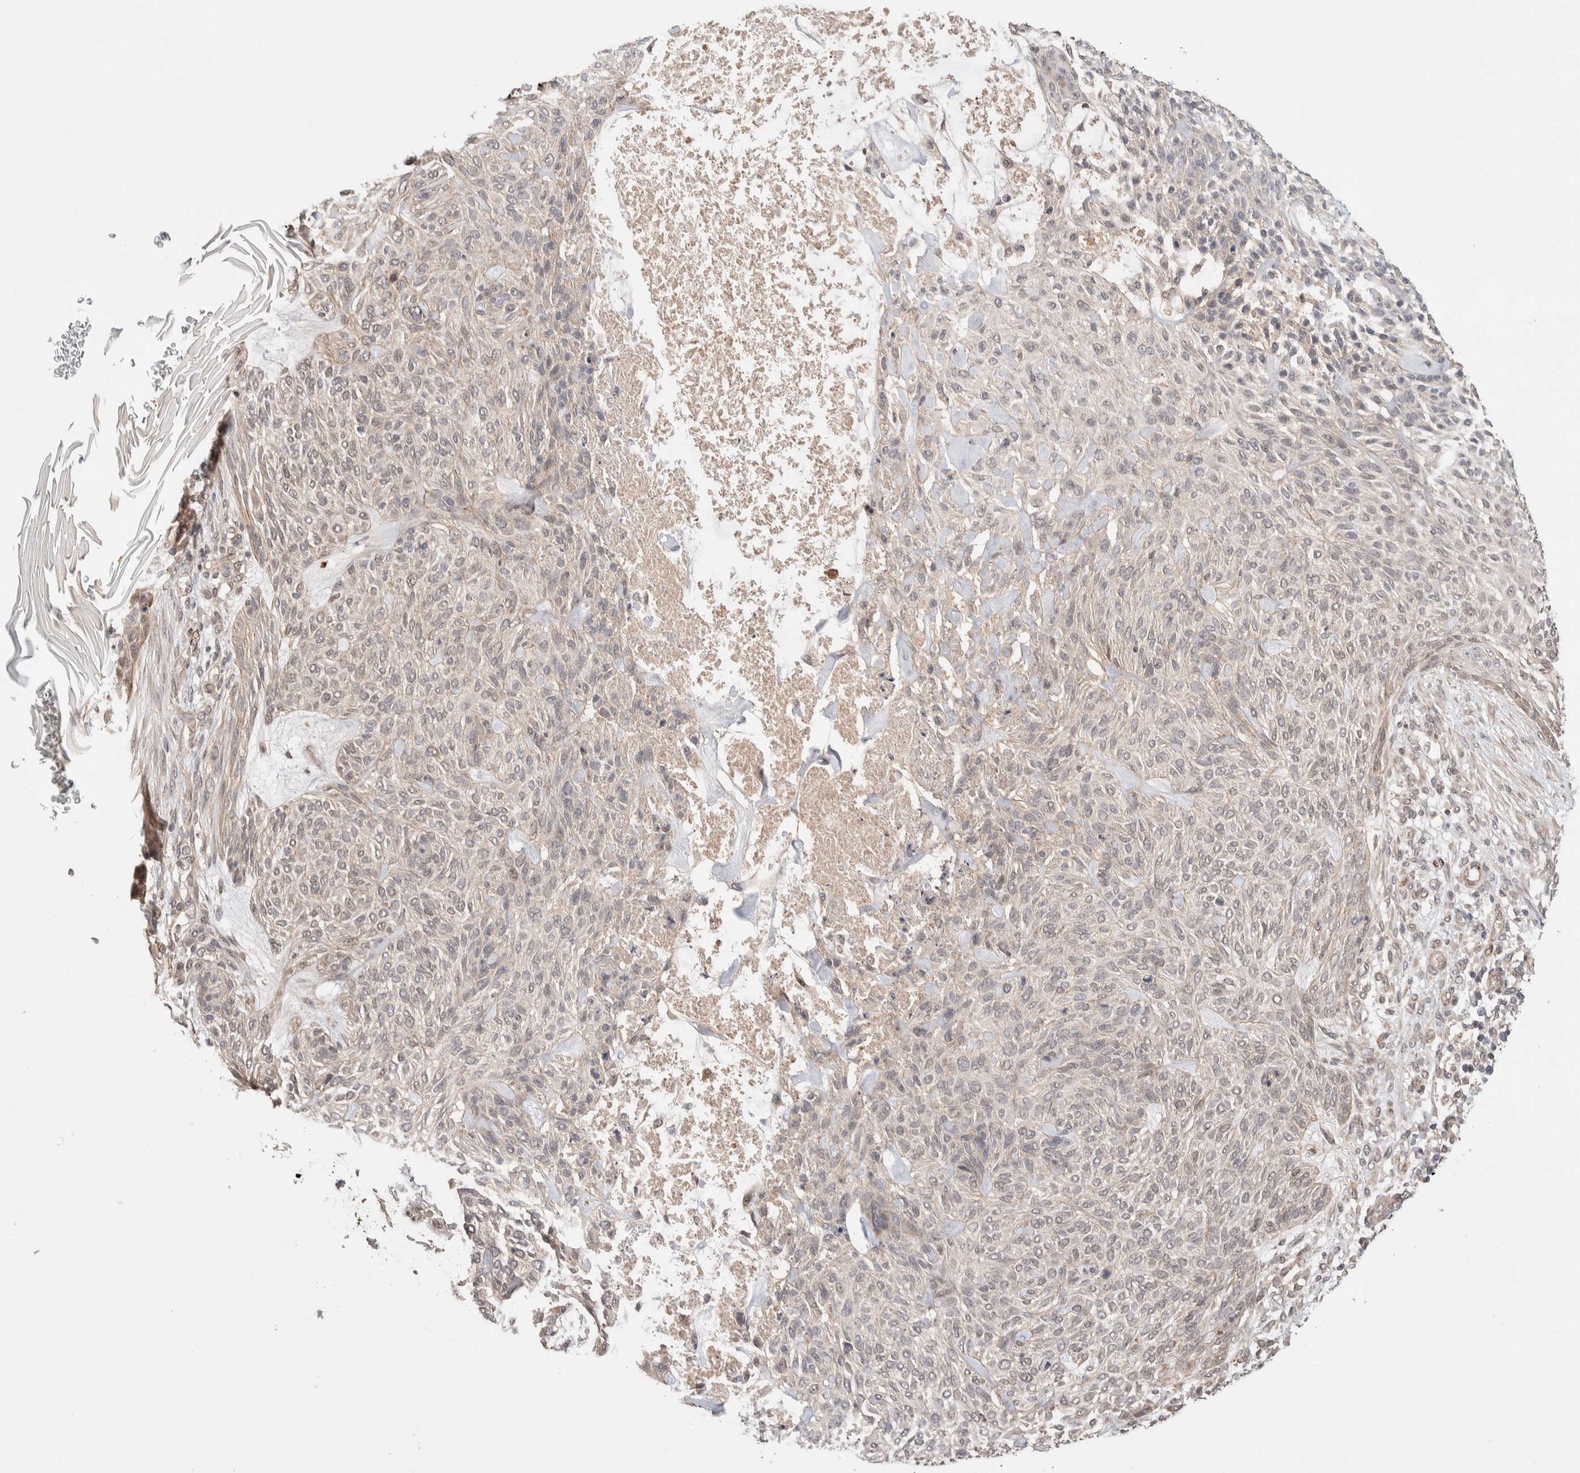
{"staining": {"intensity": "weak", "quantity": "25%-75%", "location": "cytoplasmic/membranous,nuclear"}, "tissue": "skin cancer", "cell_type": "Tumor cells", "image_type": "cancer", "snomed": [{"axis": "morphology", "description": "Basal cell carcinoma"}, {"axis": "topography", "description": "Skin"}], "caption": "Weak cytoplasmic/membranous and nuclear staining is seen in about 25%-75% of tumor cells in skin cancer (basal cell carcinoma).", "gene": "PRDM15", "patient": {"sex": "male", "age": 55}}